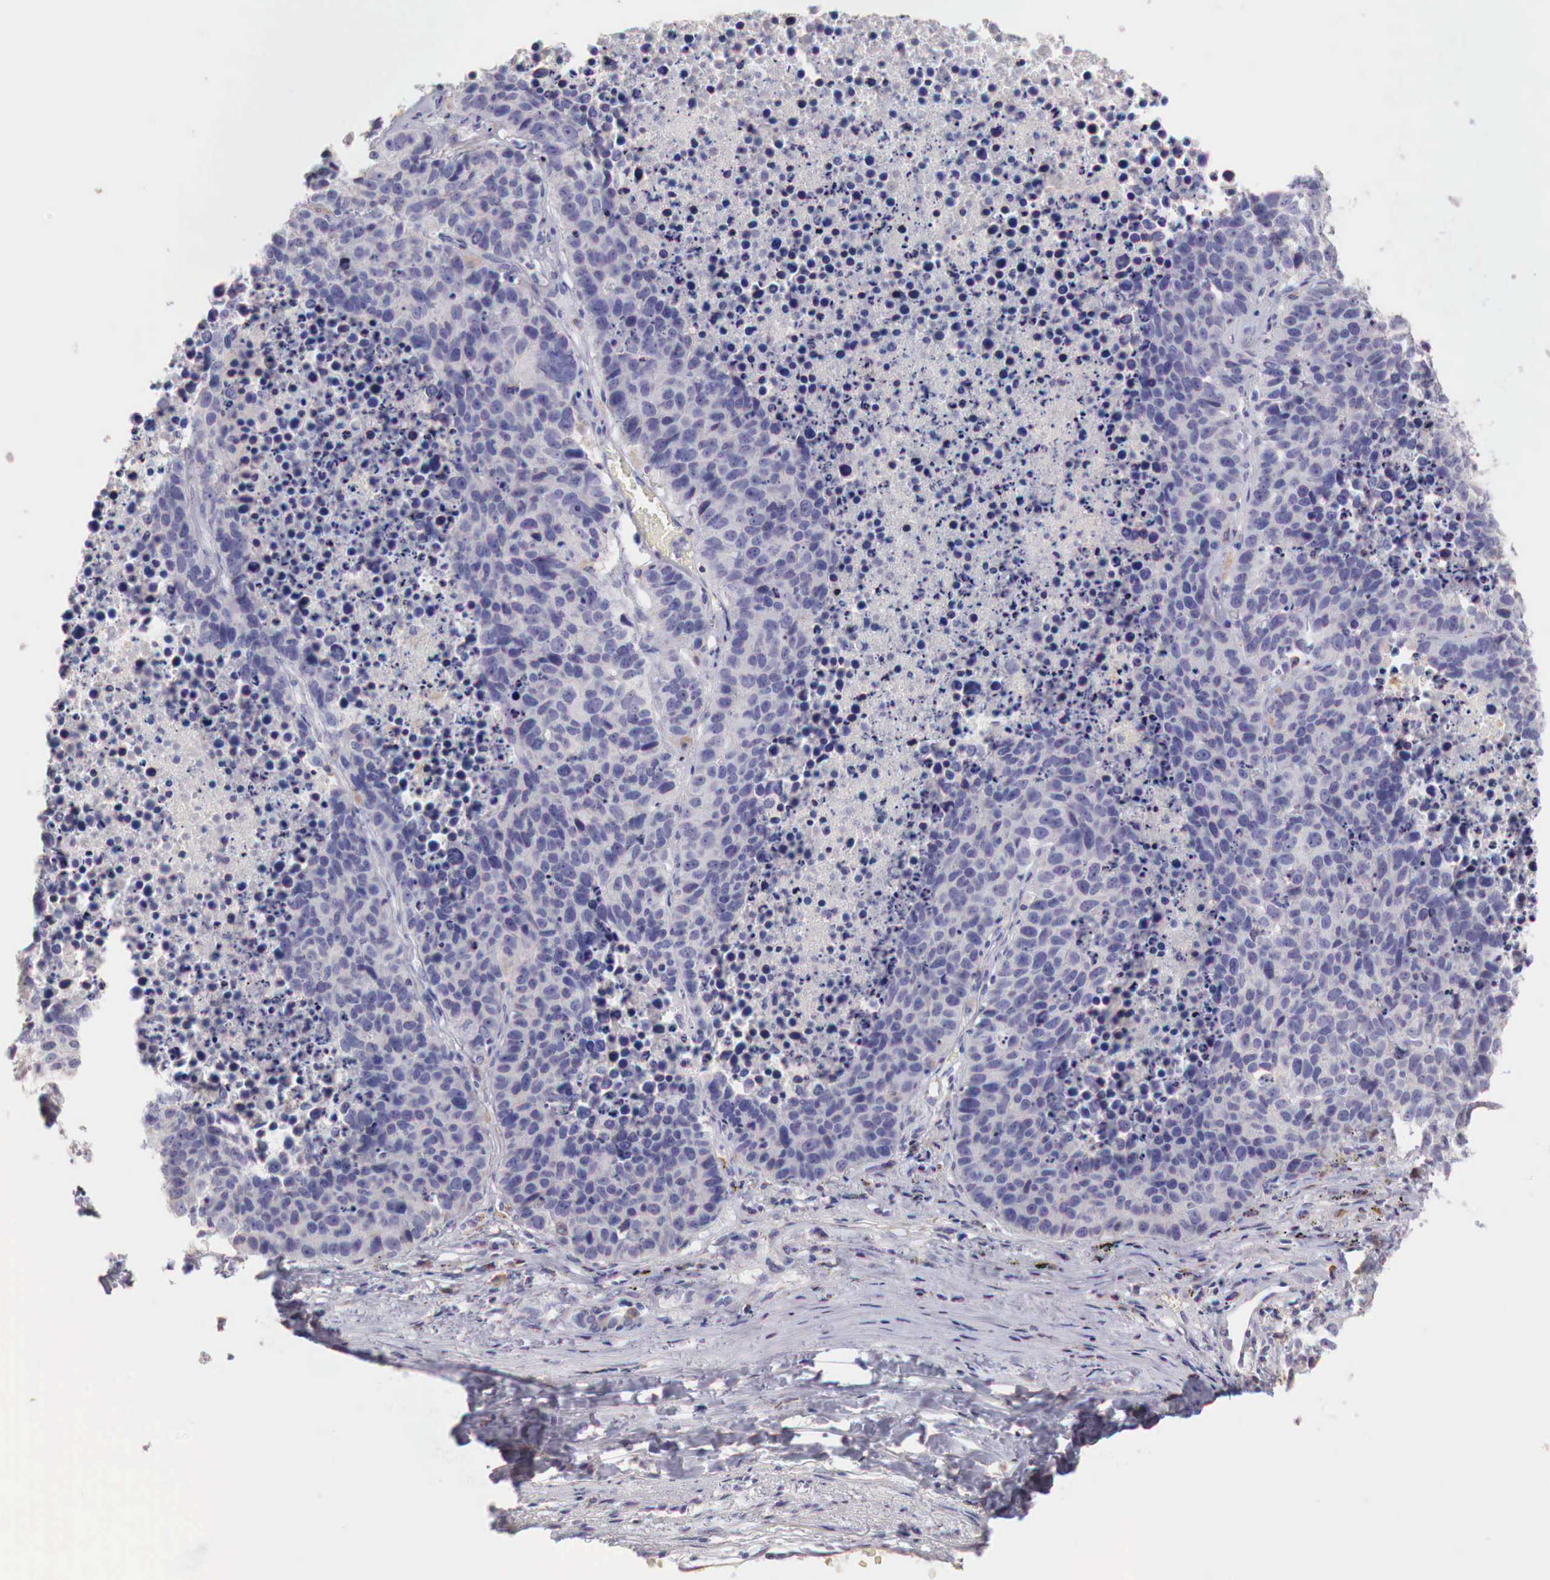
{"staining": {"intensity": "negative", "quantity": "none", "location": "none"}, "tissue": "lung cancer", "cell_type": "Tumor cells", "image_type": "cancer", "snomed": [{"axis": "morphology", "description": "Carcinoid, malignant, NOS"}, {"axis": "topography", "description": "Lung"}], "caption": "Immunohistochemistry (IHC) of human lung cancer reveals no staining in tumor cells.", "gene": "XPNPEP2", "patient": {"sex": "male", "age": 60}}